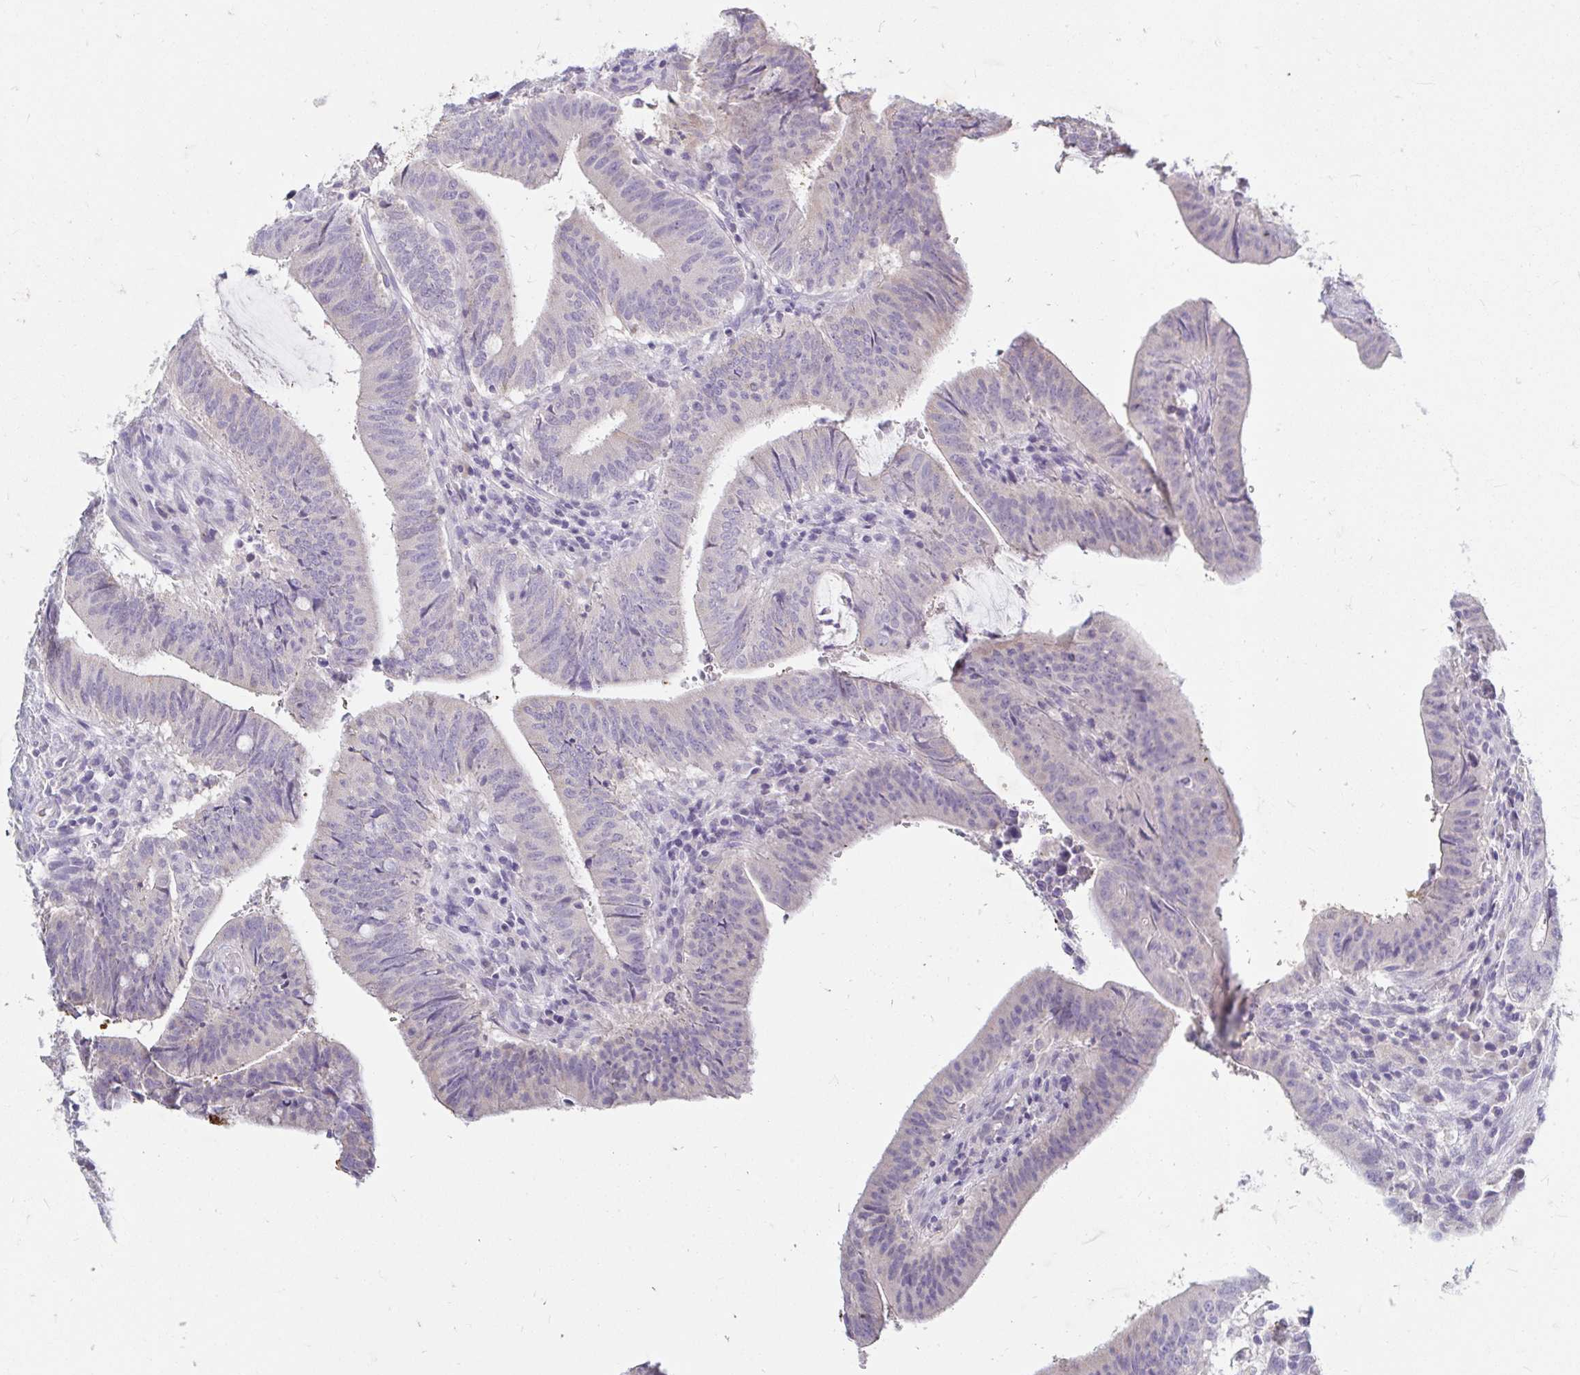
{"staining": {"intensity": "negative", "quantity": "none", "location": "none"}, "tissue": "colorectal cancer", "cell_type": "Tumor cells", "image_type": "cancer", "snomed": [{"axis": "morphology", "description": "Adenocarcinoma, NOS"}, {"axis": "topography", "description": "Colon"}], "caption": "This is a histopathology image of immunohistochemistry staining of colorectal adenocarcinoma, which shows no positivity in tumor cells.", "gene": "ADH1A", "patient": {"sex": "female", "age": 43}}